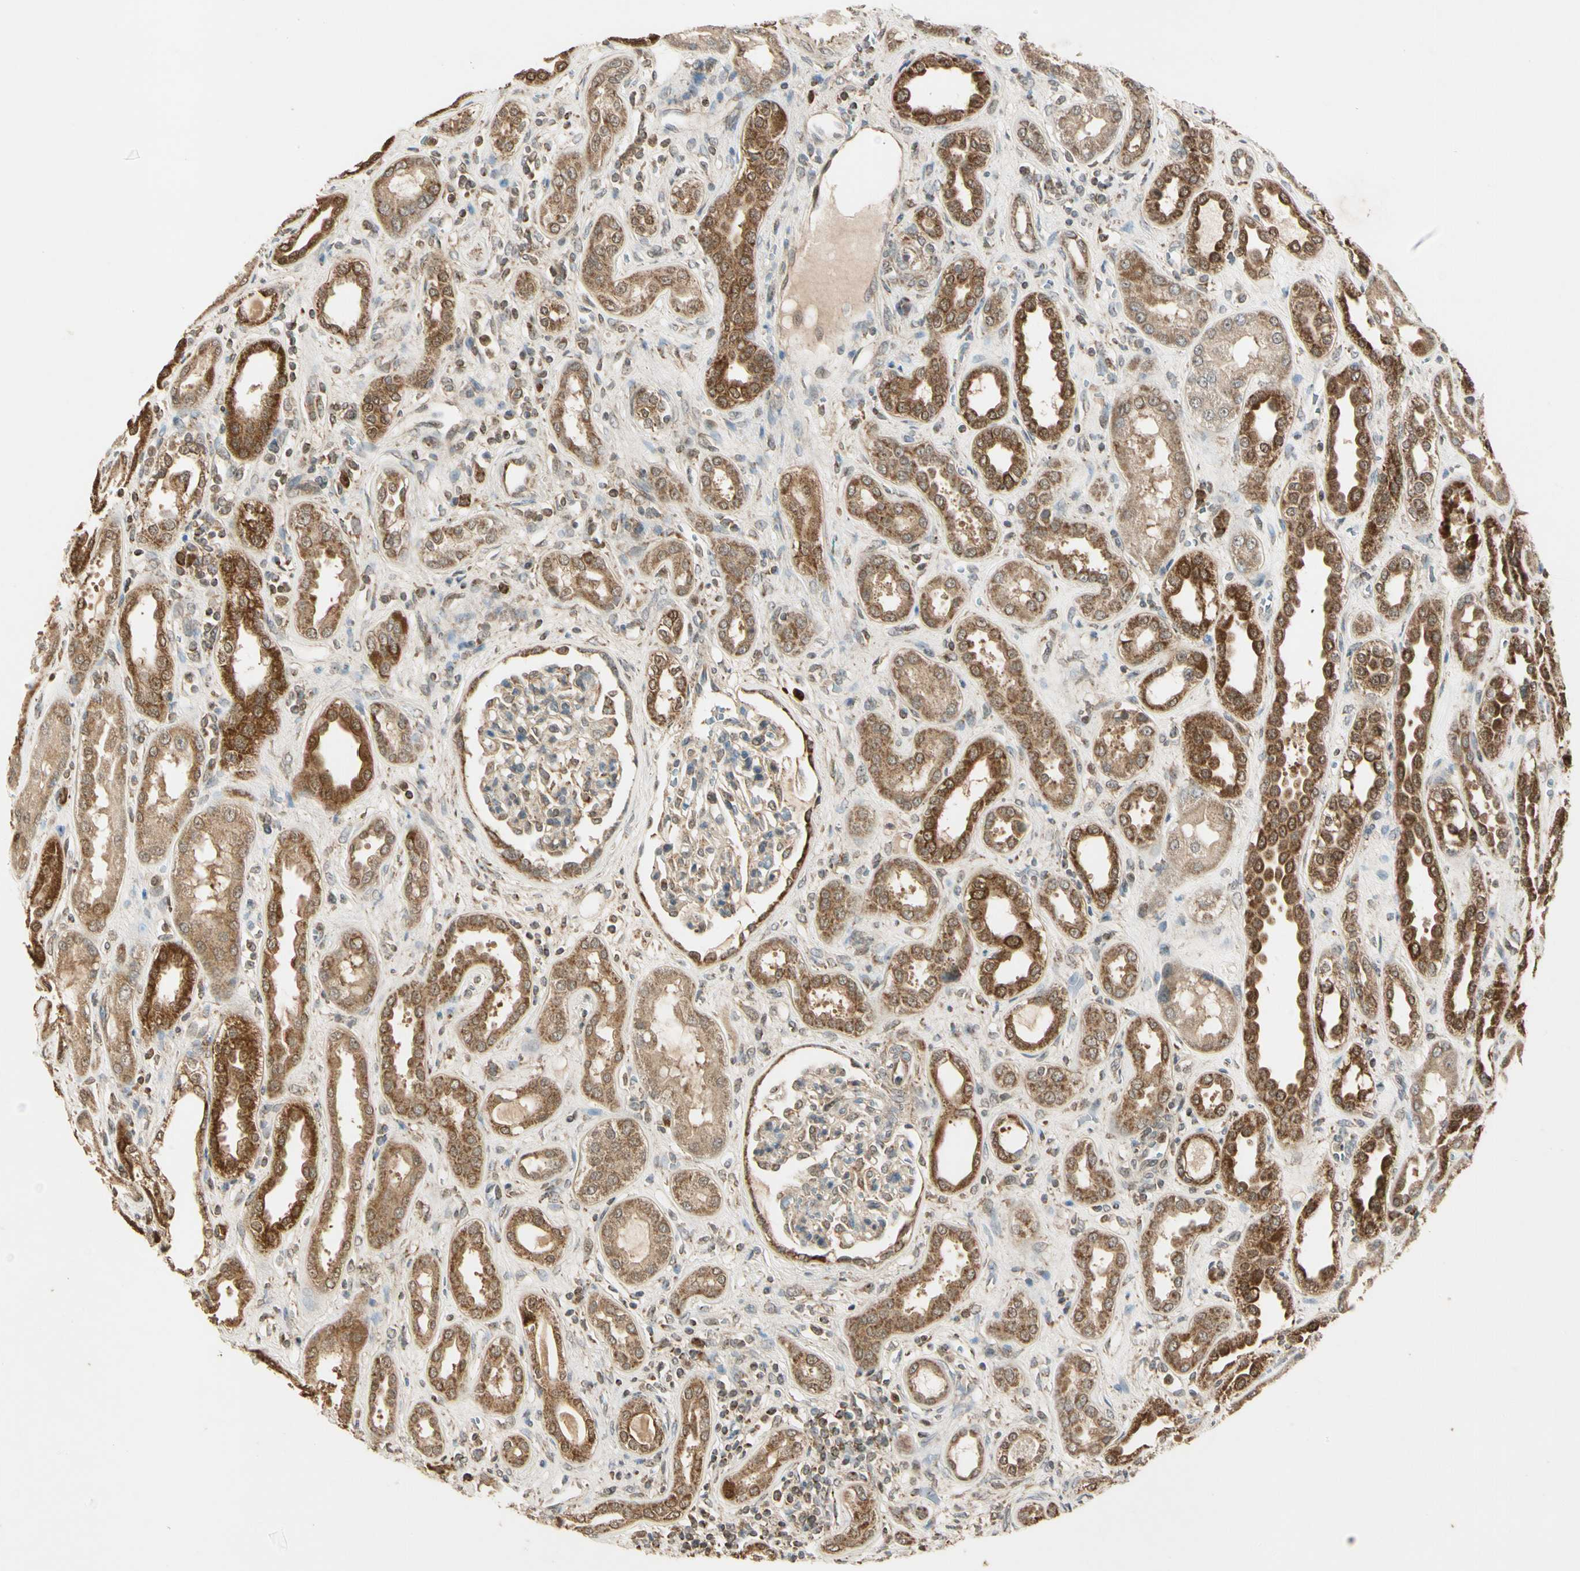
{"staining": {"intensity": "weak", "quantity": ">75%", "location": "cytoplasmic/membranous"}, "tissue": "kidney", "cell_type": "Cells in glomeruli", "image_type": "normal", "snomed": [{"axis": "morphology", "description": "Normal tissue, NOS"}, {"axis": "topography", "description": "Kidney"}], "caption": "Immunohistochemical staining of unremarkable human kidney demonstrates weak cytoplasmic/membranous protein expression in approximately >75% of cells in glomeruli.", "gene": "PRDX5", "patient": {"sex": "male", "age": 59}}